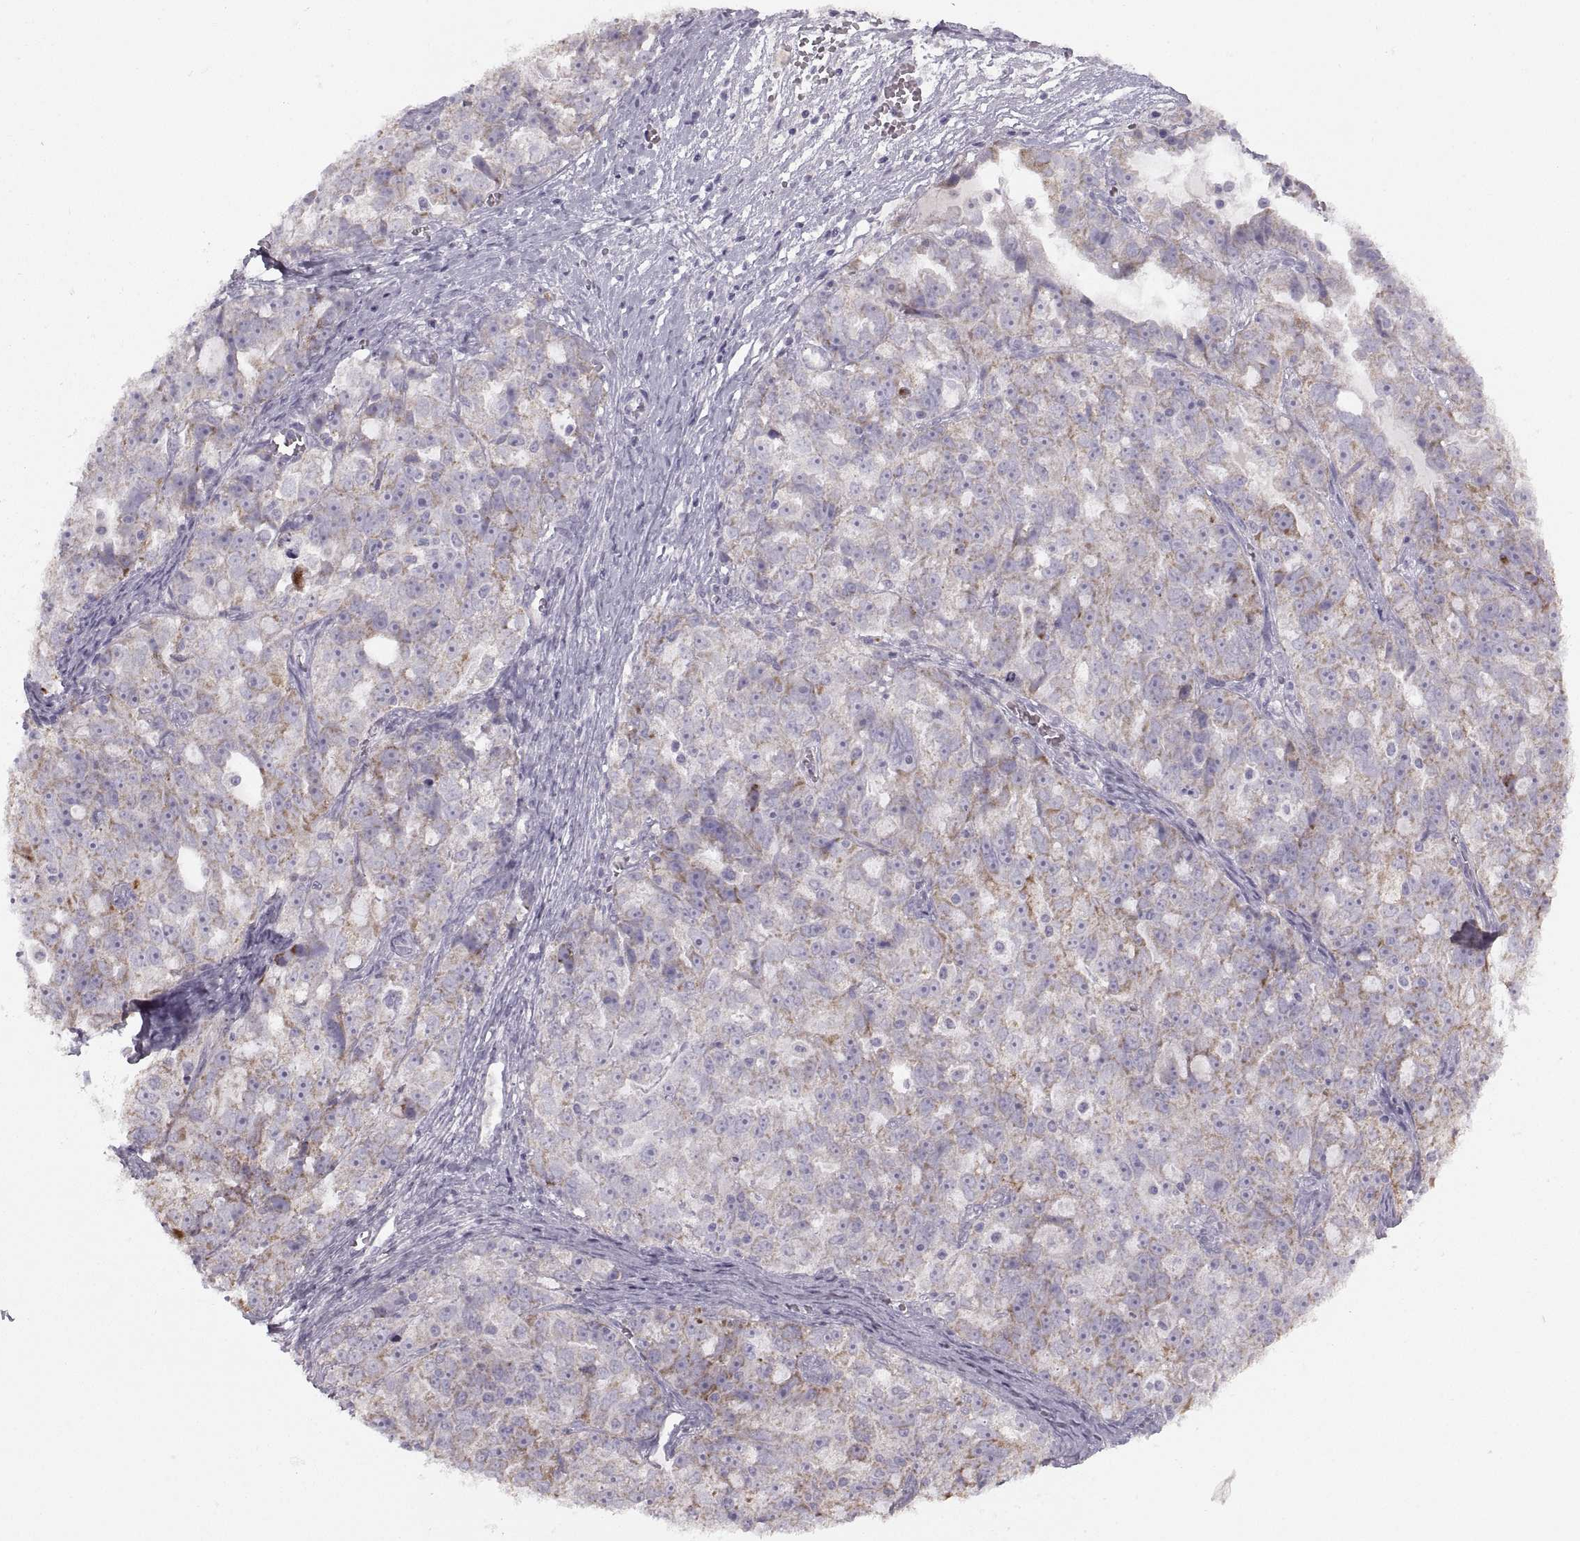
{"staining": {"intensity": "moderate", "quantity": ">75%", "location": "cytoplasmic/membranous"}, "tissue": "ovarian cancer", "cell_type": "Tumor cells", "image_type": "cancer", "snomed": [{"axis": "morphology", "description": "Cystadenocarcinoma, serous, NOS"}, {"axis": "topography", "description": "Ovary"}], "caption": "An image of human ovarian cancer stained for a protein demonstrates moderate cytoplasmic/membranous brown staining in tumor cells. The protein of interest is shown in brown color, while the nuclei are stained blue.", "gene": "PIERCE1", "patient": {"sex": "female", "age": 51}}